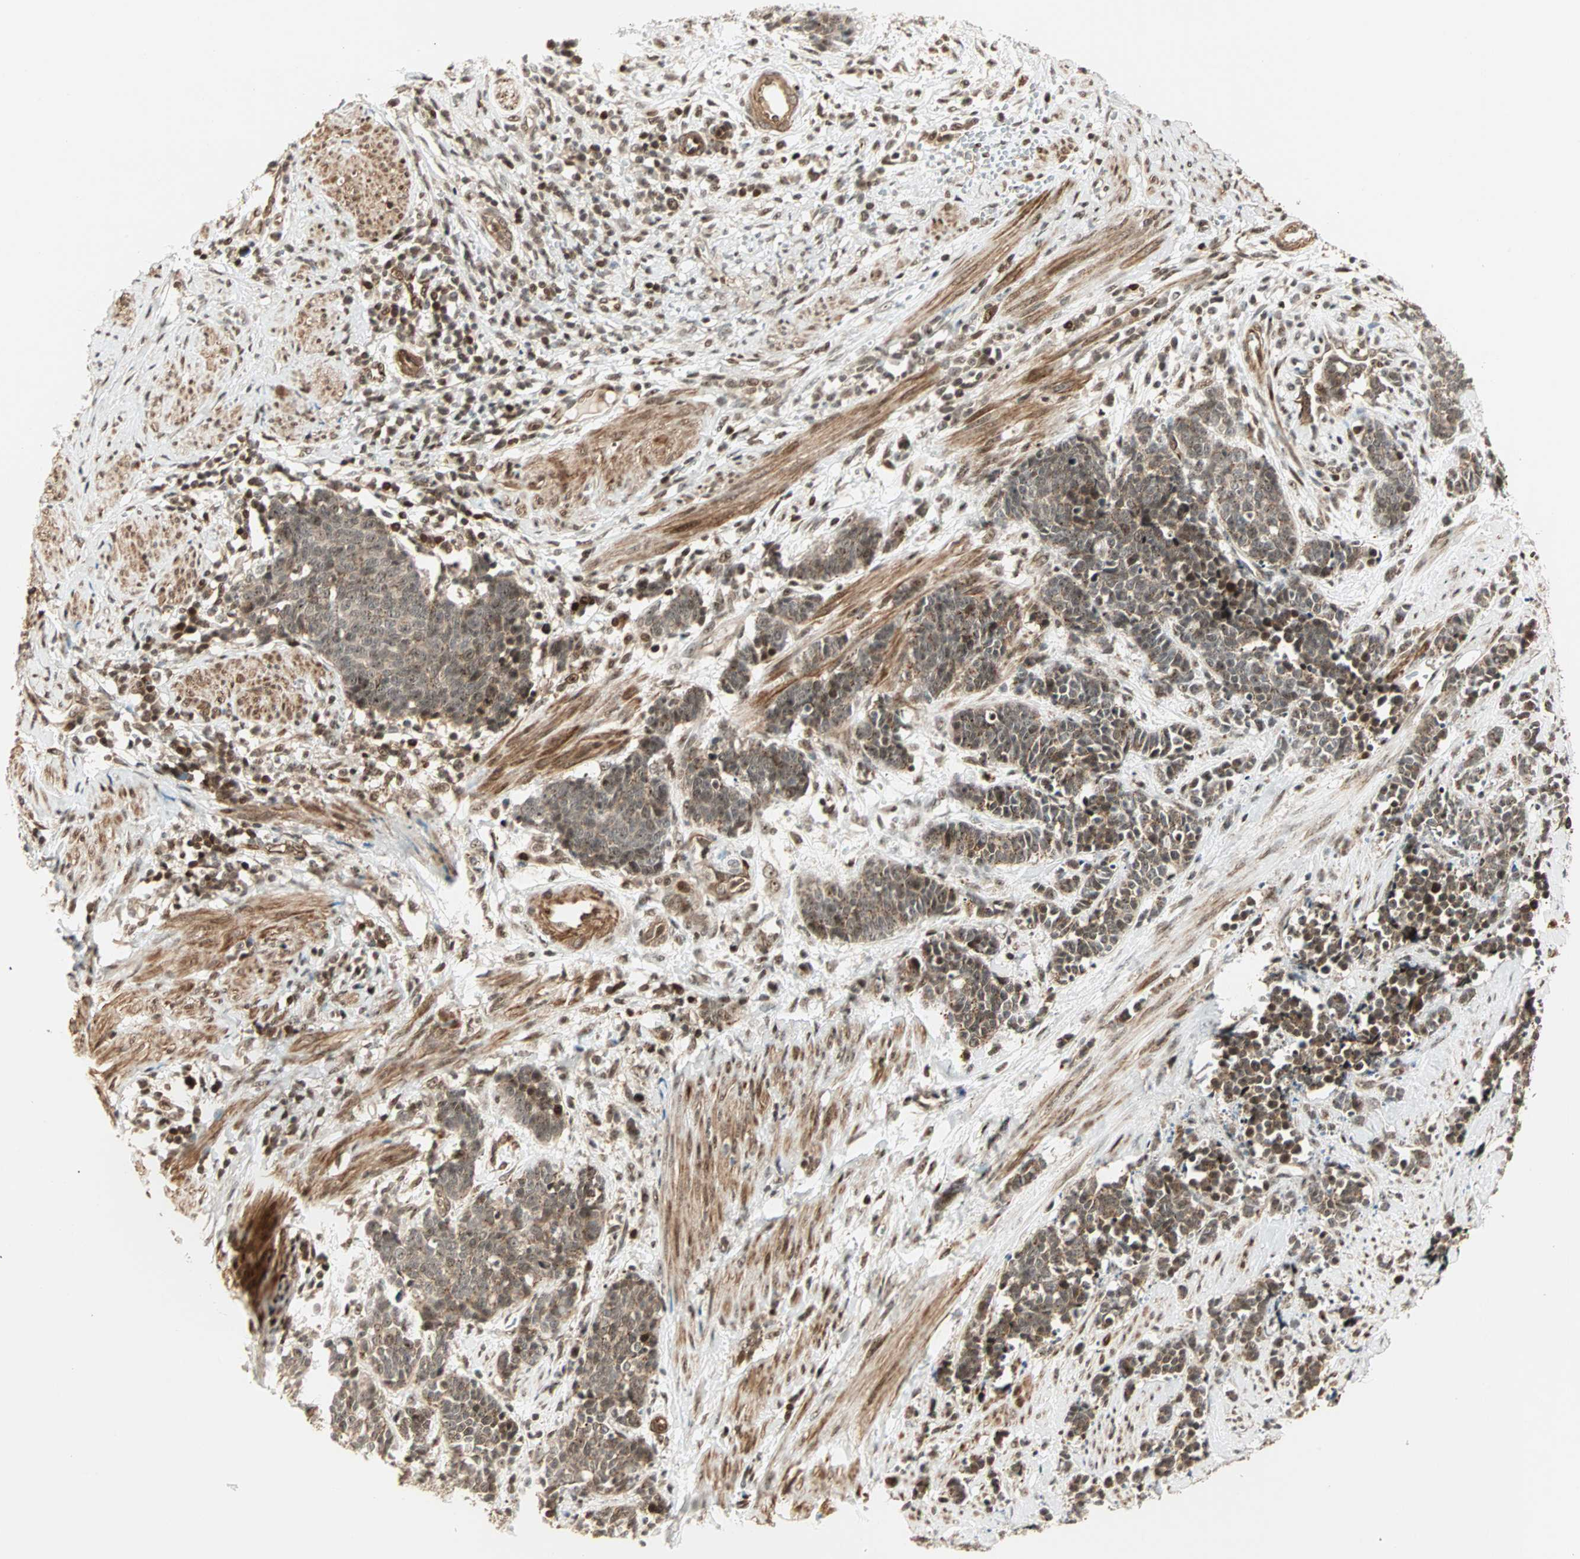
{"staining": {"intensity": "moderate", "quantity": ">75%", "location": "cytoplasmic/membranous,nuclear"}, "tissue": "cervical cancer", "cell_type": "Tumor cells", "image_type": "cancer", "snomed": [{"axis": "morphology", "description": "Squamous cell carcinoma, NOS"}, {"axis": "topography", "description": "Cervix"}], "caption": "Immunohistochemistry (IHC) image of neoplastic tissue: cervical cancer (squamous cell carcinoma) stained using immunohistochemistry (IHC) demonstrates medium levels of moderate protein expression localized specifically in the cytoplasmic/membranous and nuclear of tumor cells, appearing as a cytoplasmic/membranous and nuclear brown color.", "gene": "ZBED9", "patient": {"sex": "female", "age": 35}}